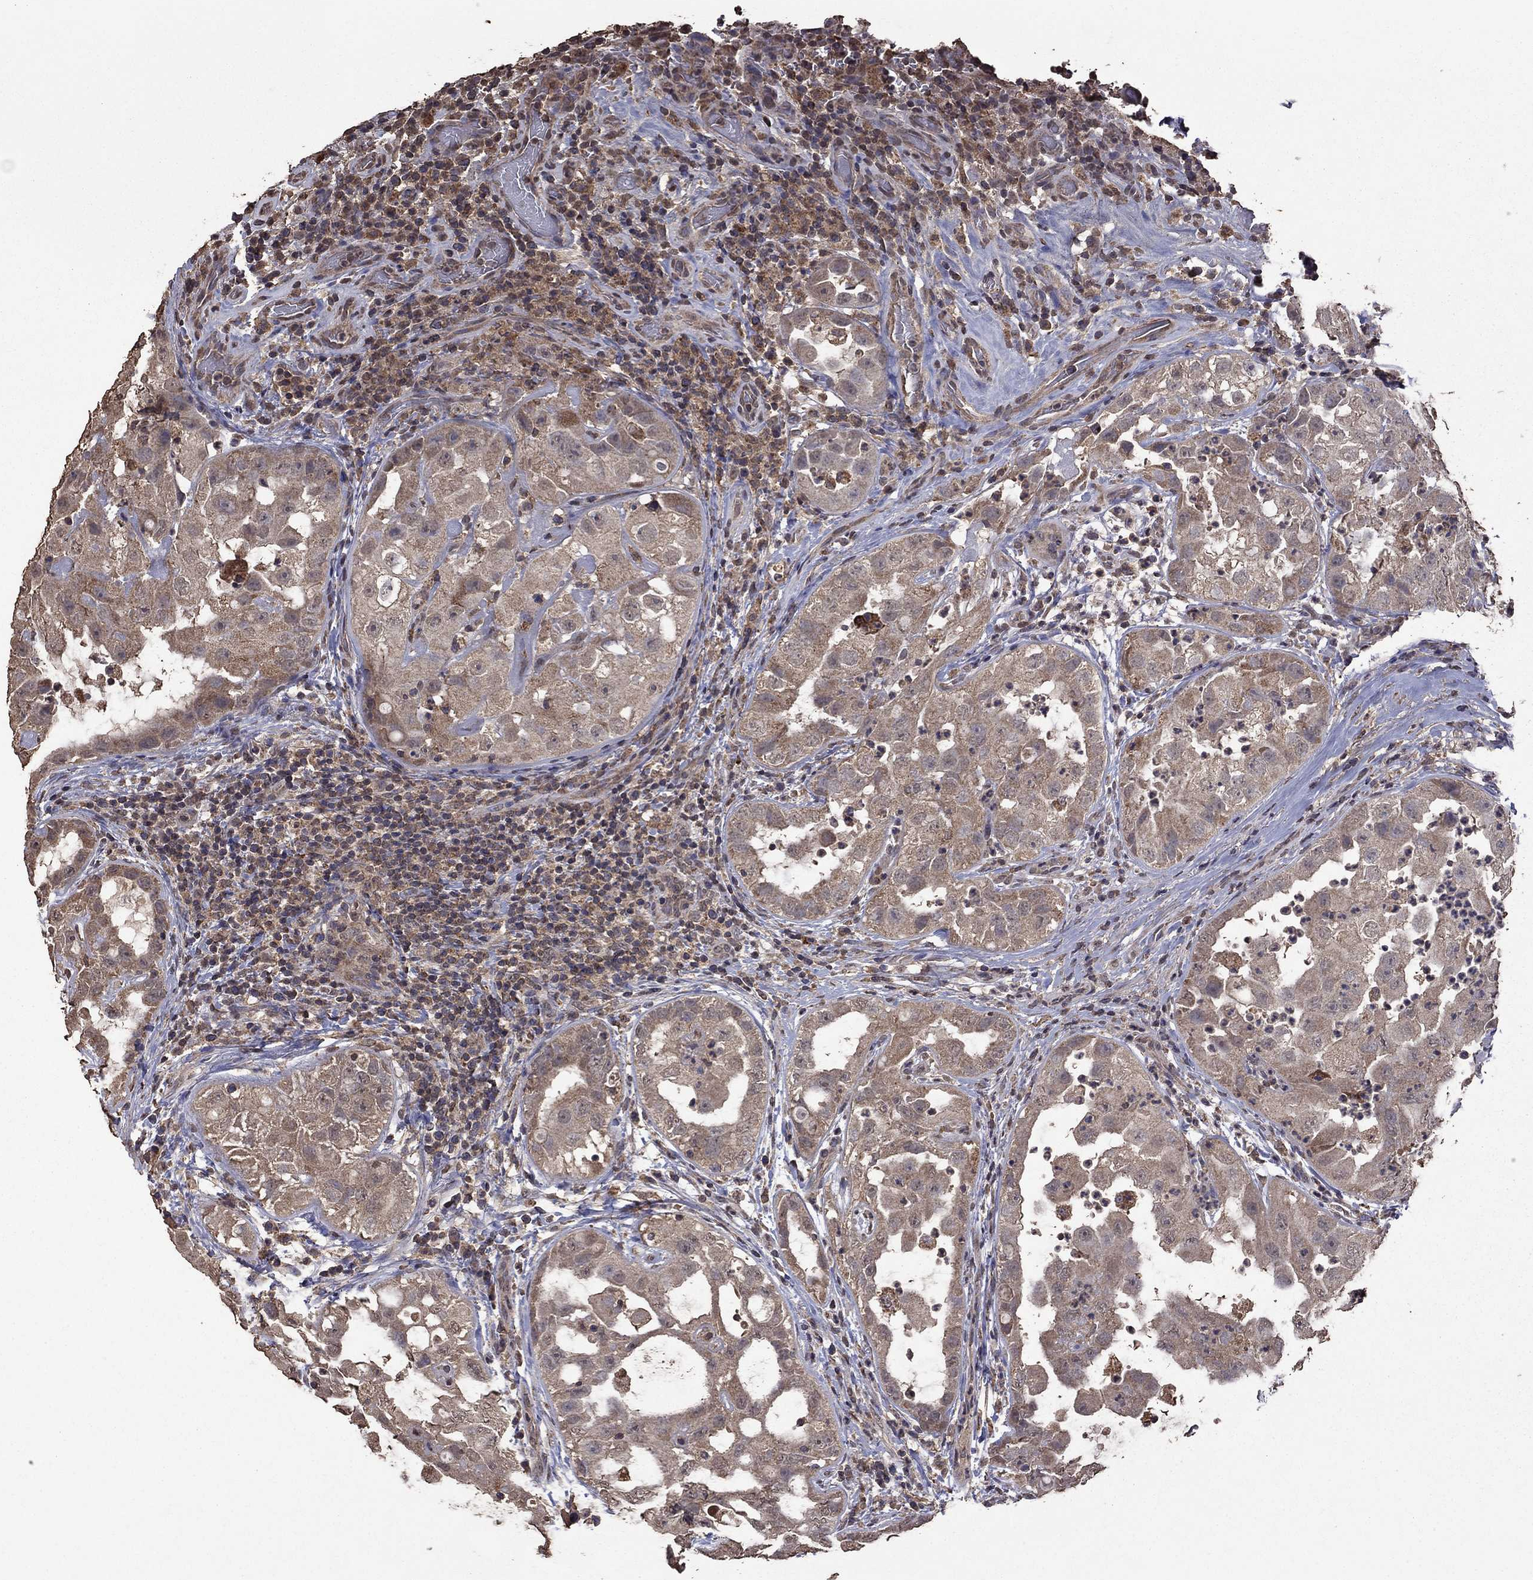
{"staining": {"intensity": "weak", "quantity": "25%-75%", "location": "cytoplasmic/membranous"}, "tissue": "urothelial cancer", "cell_type": "Tumor cells", "image_type": "cancer", "snomed": [{"axis": "morphology", "description": "Urothelial carcinoma, High grade"}, {"axis": "topography", "description": "Urinary bladder"}], "caption": "Immunohistochemistry image of human urothelial cancer stained for a protein (brown), which shows low levels of weak cytoplasmic/membranous expression in approximately 25%-75% of tumor cells.", "gene": "SERPINA5", "patient": {"sex": "female", "age": 41}}